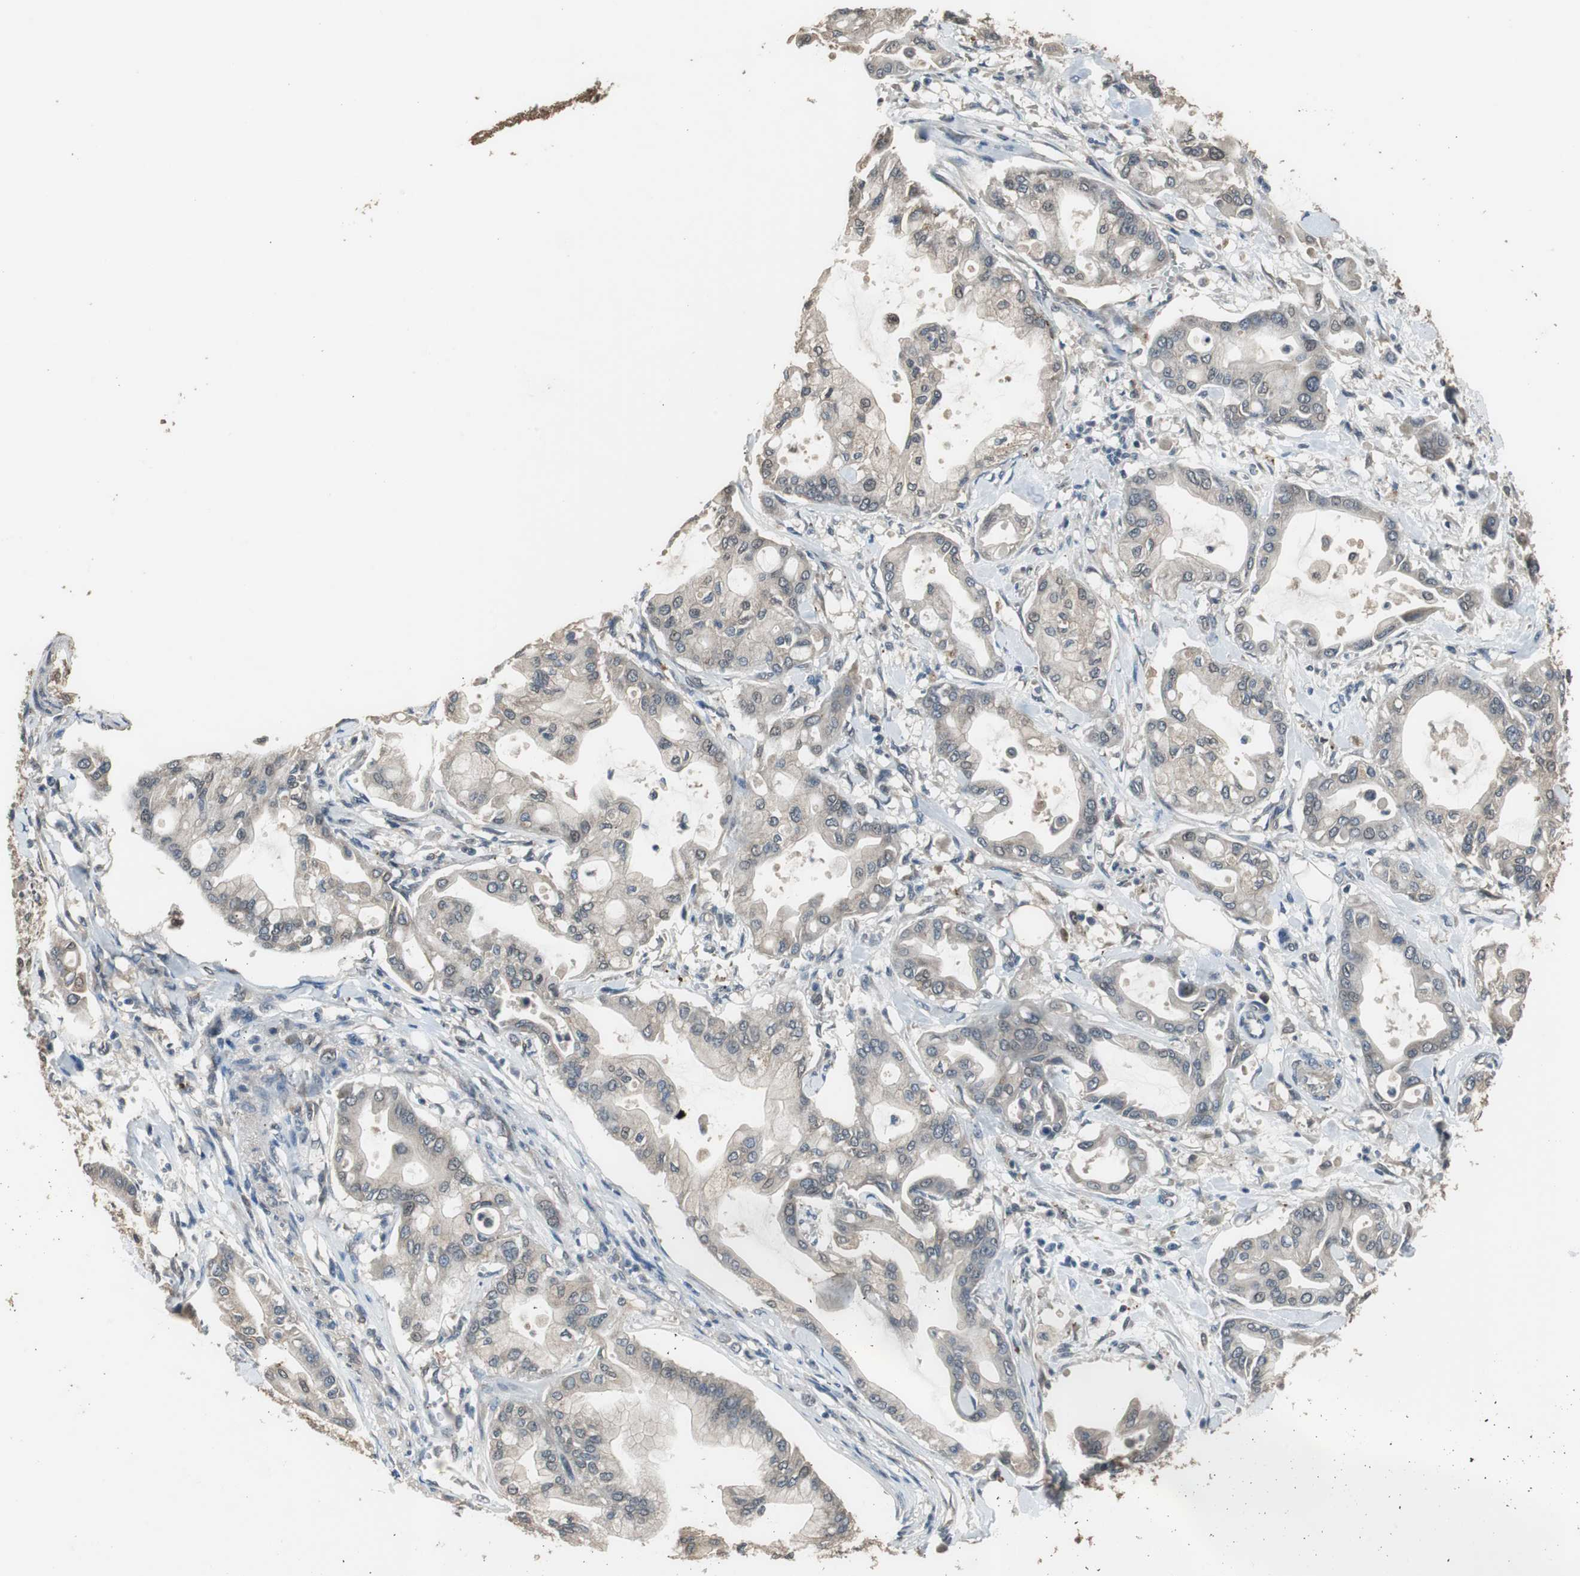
{"staining": {"intensity": "weak", "quantity": "<25%", "location": "cytoplasmic/membranous"}, "tissue": "pancreatic cancer", "cell_type": "Tumor cells", "image_type": "cancer", "snomed": [{"axis": "morphology", "description": "Adenocarcinoma, NOS"}, {"axis": "morphology", "description": "Adenocarcinoma, metastatic, NOS"}, {"axis": "topography", "description": "Lymph node"}, {"axis": "topography", "description": "Pancreas"}, {"axis": "topography", "description": "Duodenum"}], "caption": "A high-resolution histopathology image shows immunohistochemistry staining of pancreatic metastatic adenocarcinoma, which demonstrates no significant staining in tumor cells. Nuclei are stained in blue.", "gene": "PI4KB", "patient": {"sex": "female", "age": 64}}